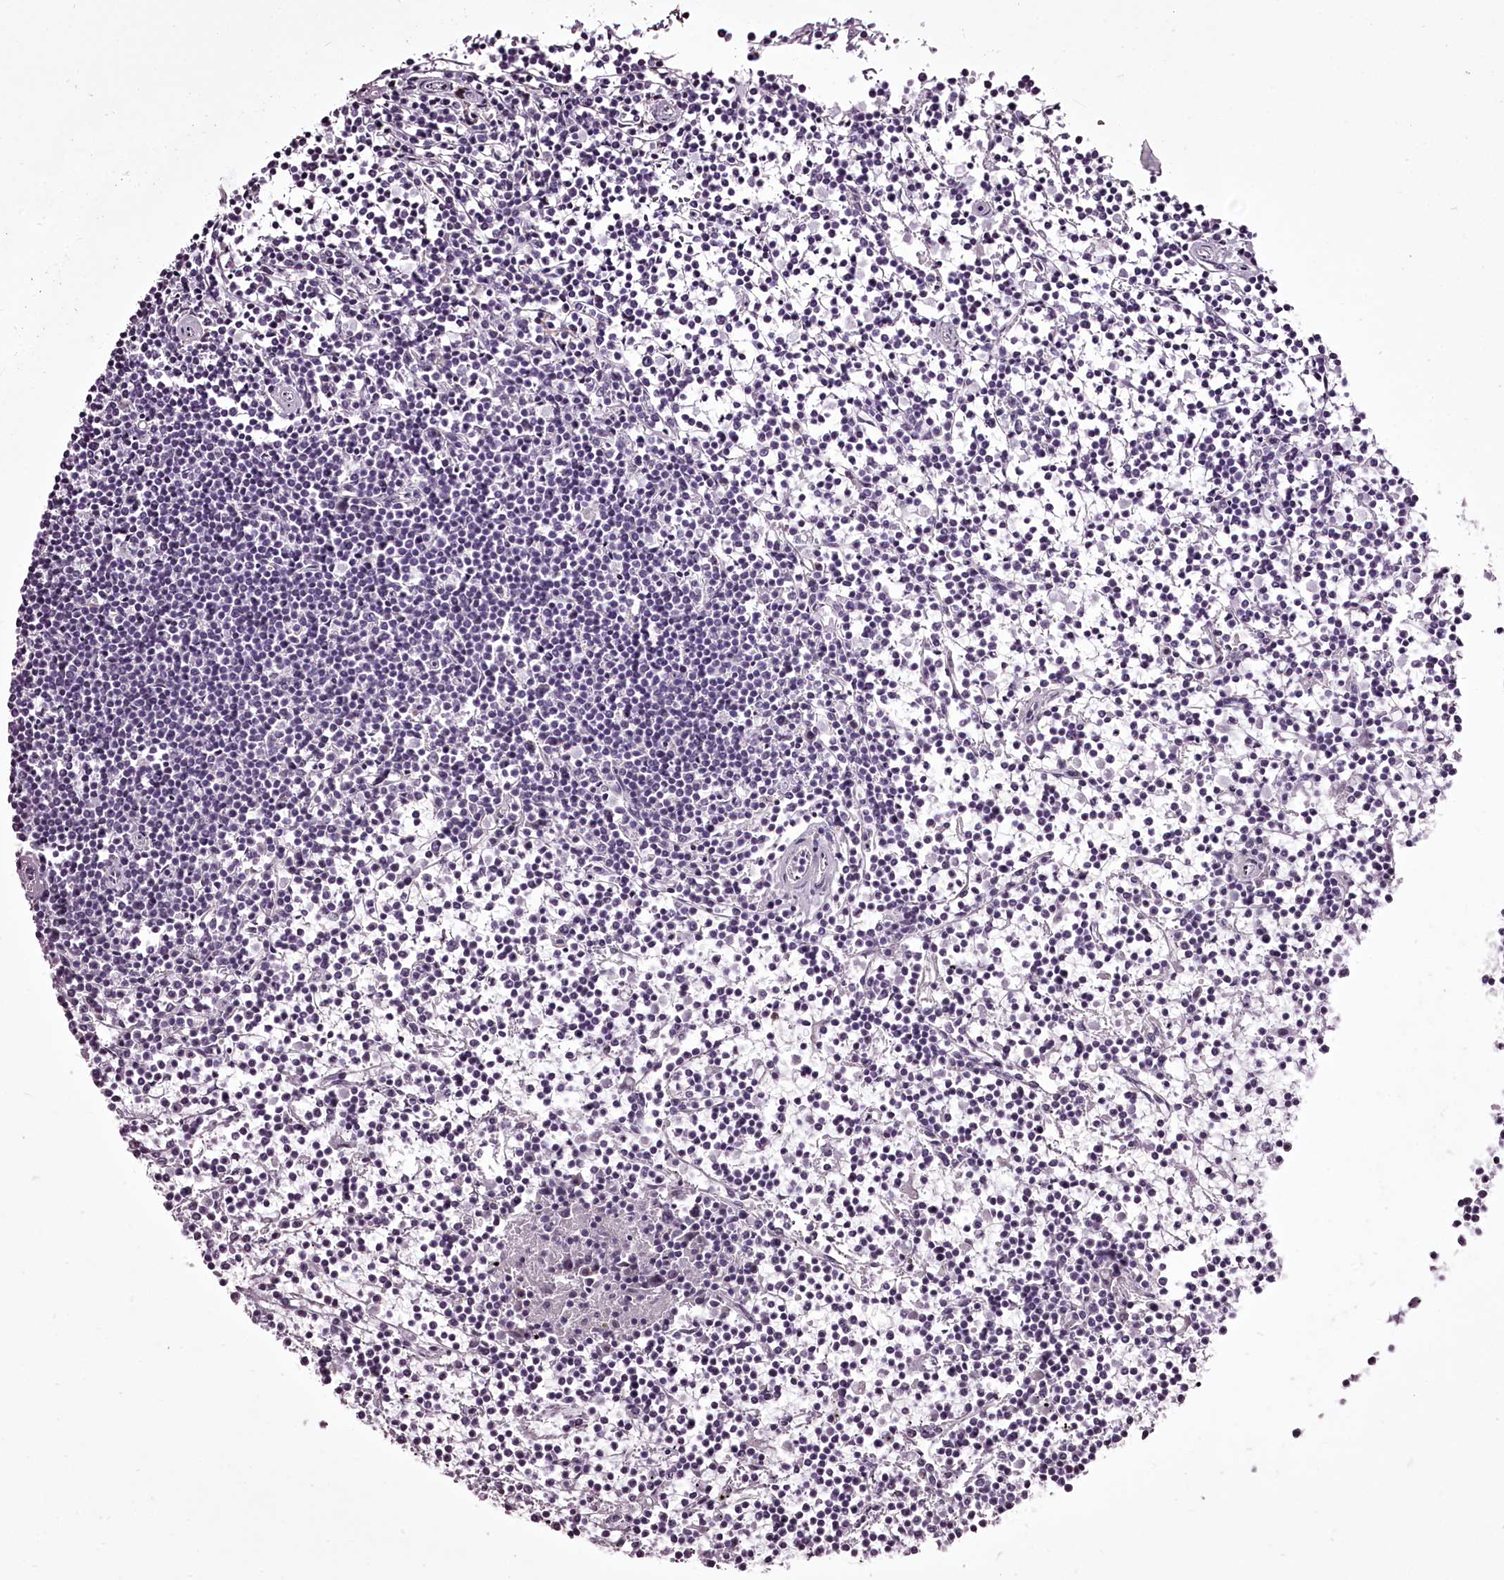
{"staining": {"intensity": "negative", "quantity": "none", "location": "none"}, "tissue": "lymphoma", "cell_type": "Tumor cells", "image_type": "cancer", "snomed": [{"axis": "morphology", "description": "Malignant lymphoma, non-Hodgkin's type, Low grade"}, {"axis": "topography", "description": "Spleen"}], "caption": "Immunohistochemical staining of human low-grade malignant lymphoma, non-Hodgkin's type reveals no significant expression in tumor cells.", "gene": "C1orf56", "patient": {"sex": "female", "age": 19}}